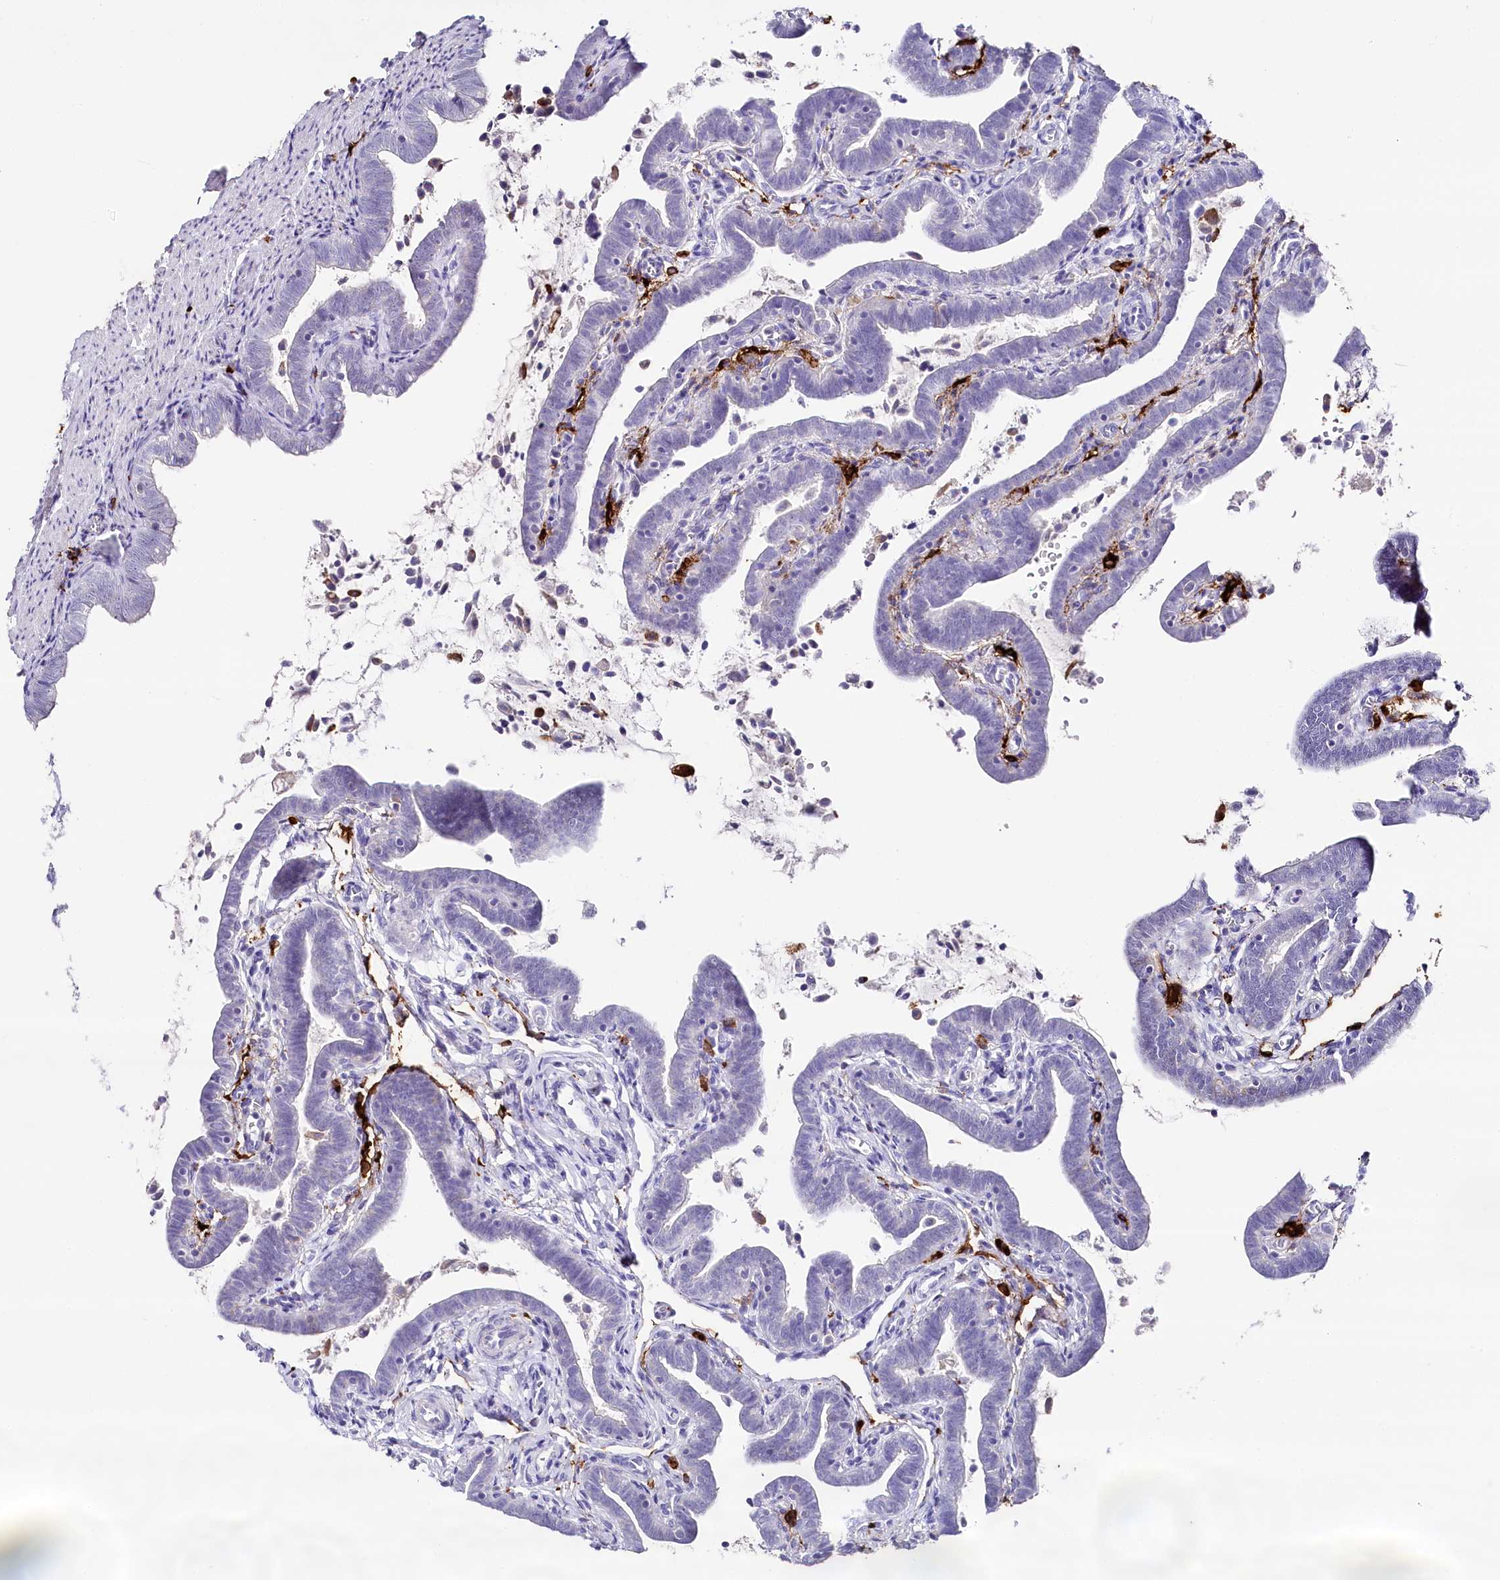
{"staining": {"intensity": "negative", "quantity": "none", "location": "none"}, "tissue": "fallopian tube", "cell_type": "Glandular cells", "image_type": "normal", "snomed": [{"axis": "morphology", "description": "Normal tissue, NOS"}, {"axis": "topography", "description": "Fallopian tube"}], "caption": "Immunohistochemical staining of normal fallopian tube reveals no significant expression in glandular cells.", "gene": "CLEC4M", "patient": {"sex": "female", "age": 36}}